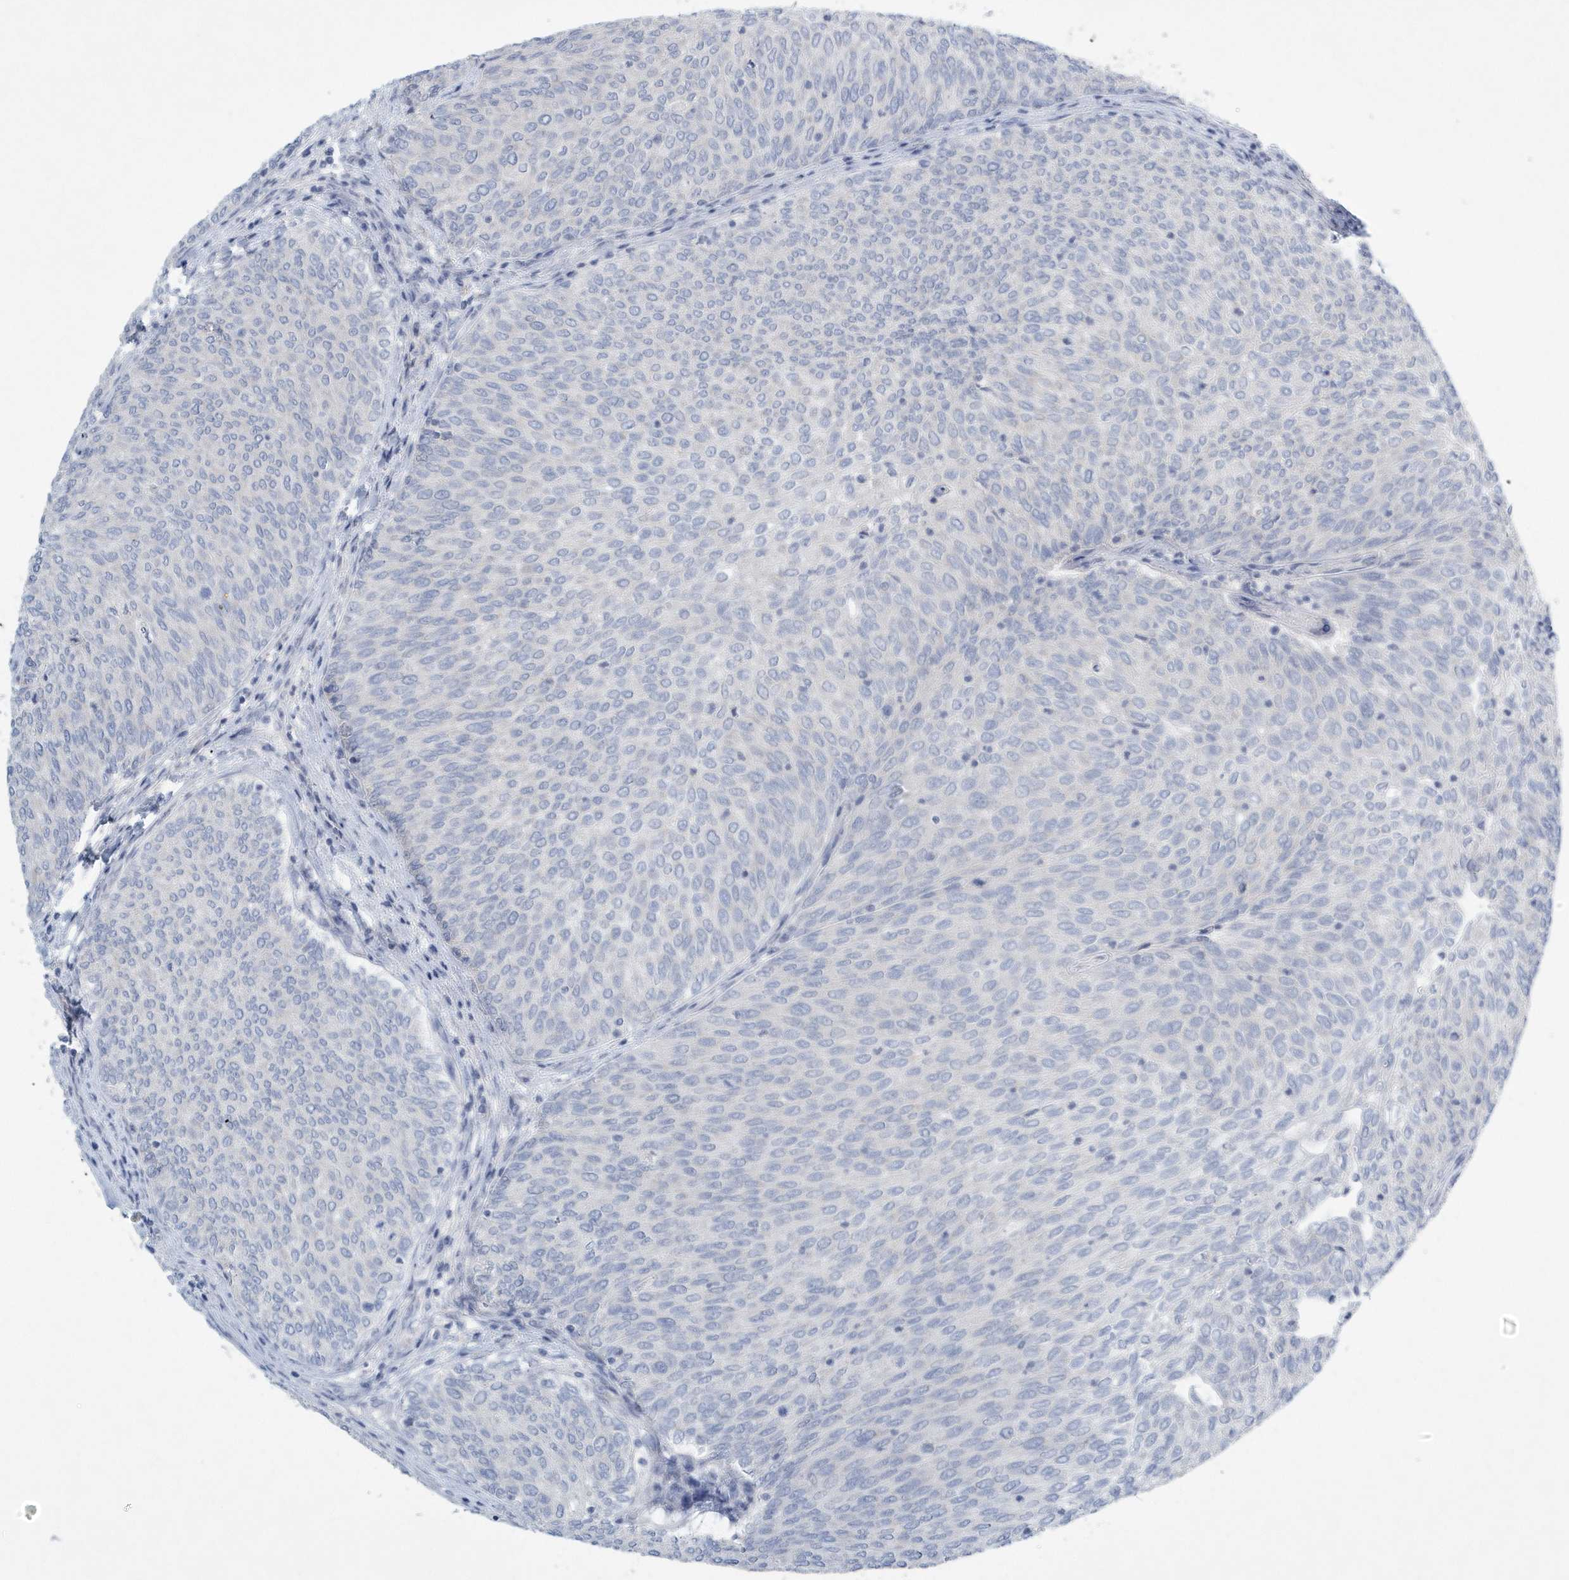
{"staining": {"intensity": "negative", "quantity": "none", "location": "none"}, "tissue": "urothelial cancer", "cell_type": "Tumor cells", "image_type": "cancer", "snomed": [{"axis": "morphology", "description": "Urothelial carcinoma, Low grade"}, {"axis": "topography", "description": "Urinary bladder"}], "caption": "The histopathology image shows no significant staining in tumor cells of urothelial carcinoma (low-grade). (Brightfield microscopy of DAB (3,3'-diaminobenzidine) immunohistochemistry at high magnification).", "gene": "SPATA18", "patient": {"sex": "female", "age": 79}}